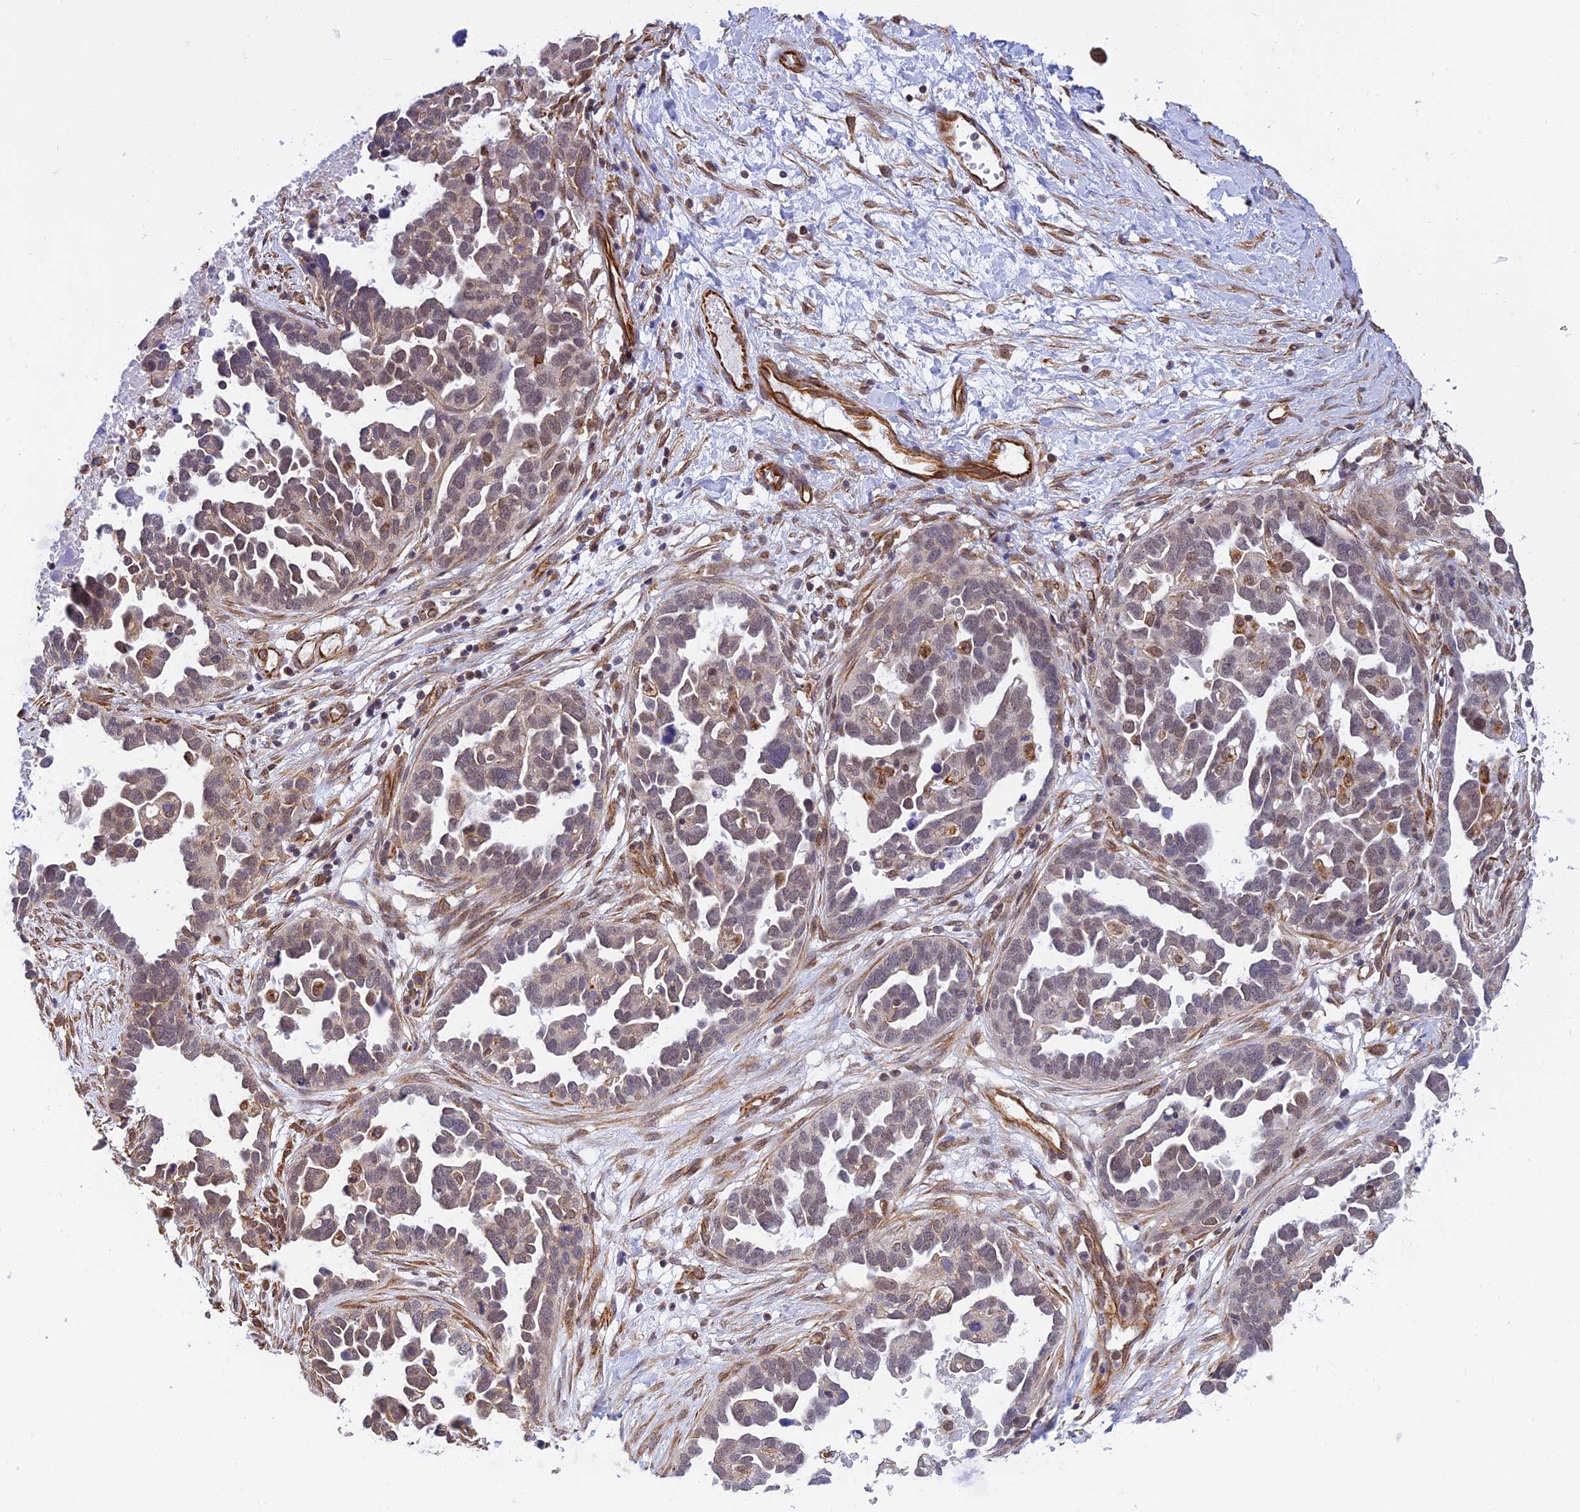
{"staining": {"intensity": "weak", "quantity": "<25%", "location": "nuclear"}, "tissue": "ovarian cancer", "cell_type": "Tumor cells", "image_type": "cancer", "snomed": [{"axis": "morphology", "description": "Cystadenocarcinoma, serous, NOS"}, {"axis": "topography", "description": "Ovary"}], "caption": "Serous cystadenocarcinoma (ovarian) stained for a protein using immunohistochemistry shows no expression tumor cells.", "gene": "PAGR1", "patient": {"sex": "female", "age": 54}}